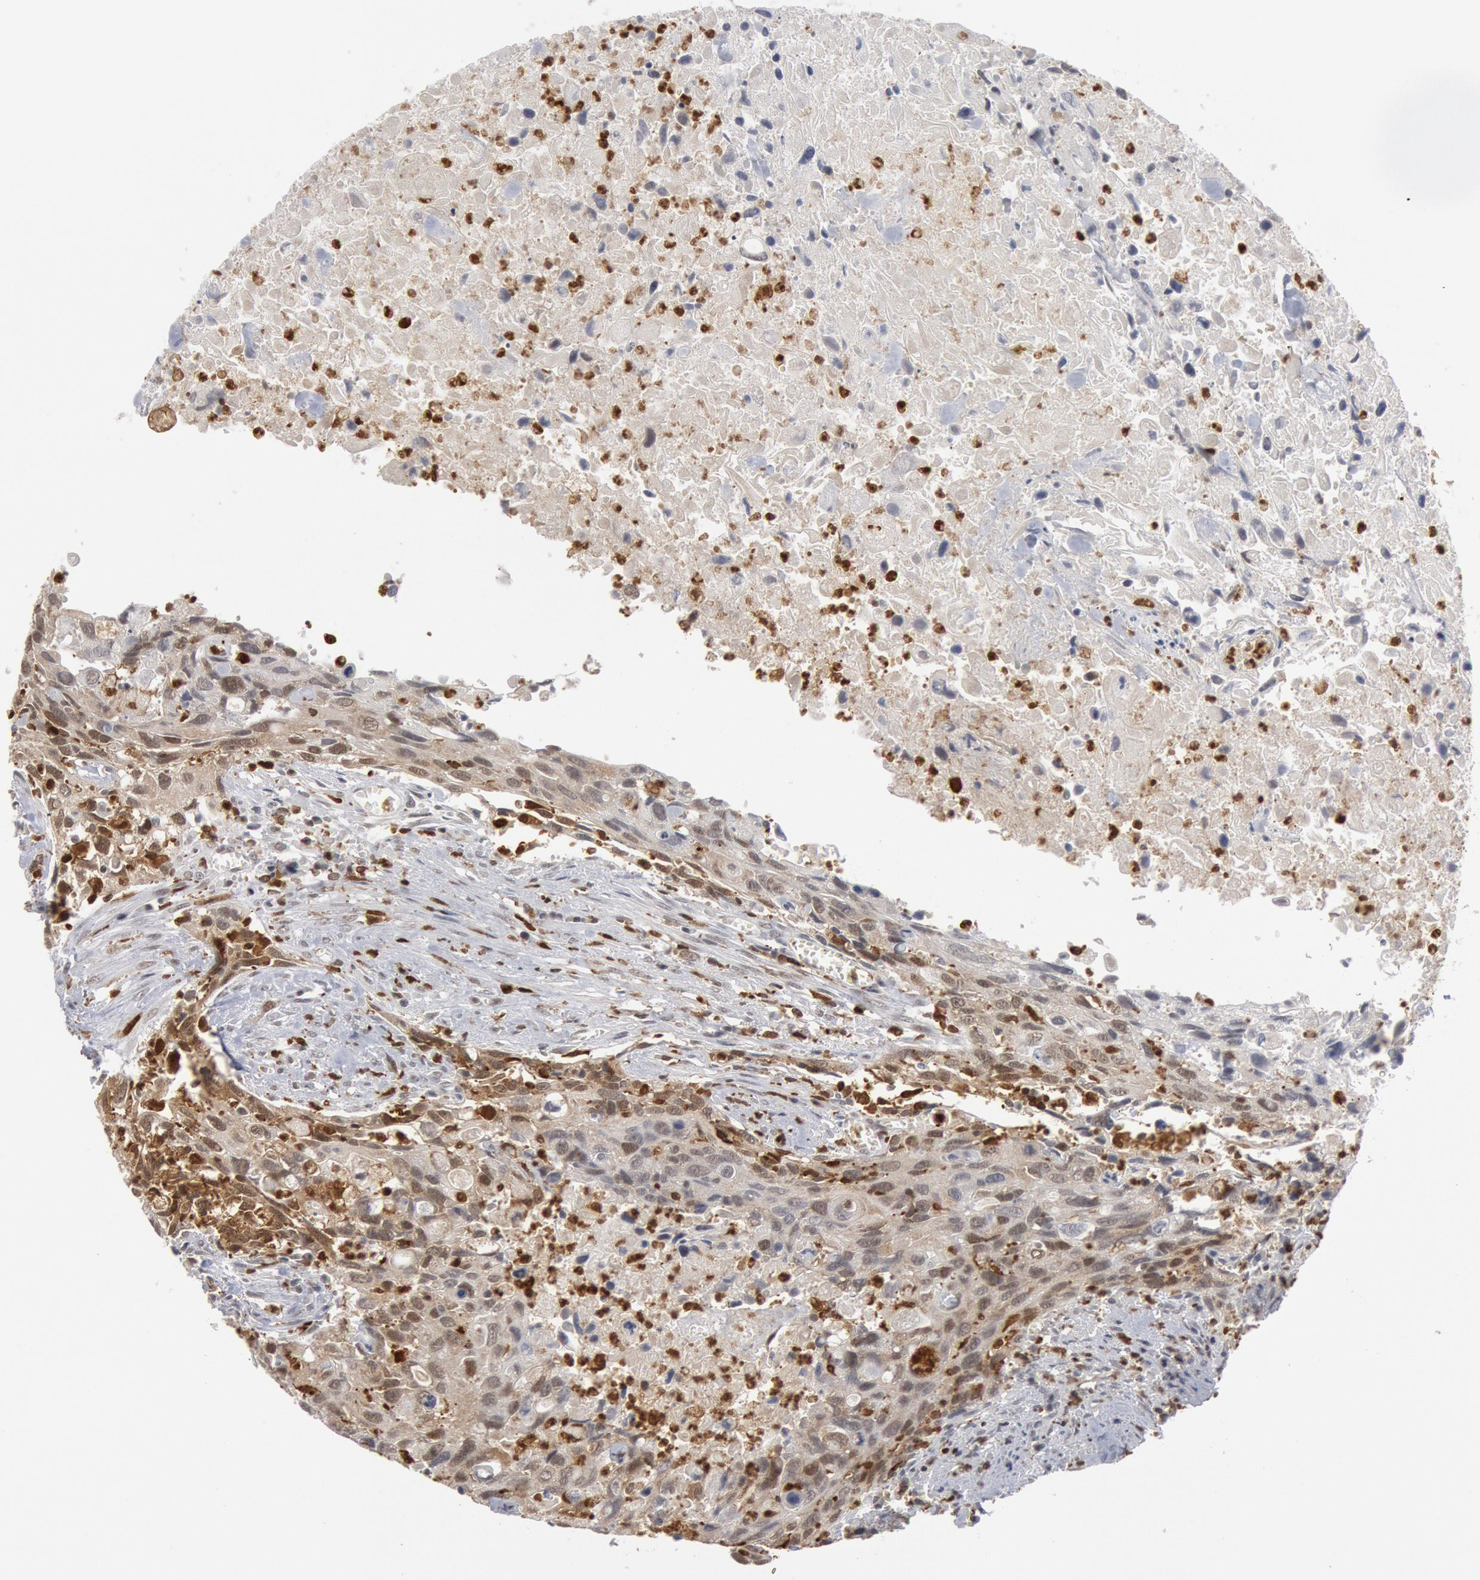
{"staining": {"intensity": "weak", "quantity": ">75%", "location": "cytoplasmic/membranous,nuclear"}, "tissue": "urothelial cancer", "cell_type": "Tumor cells", "image_type": "cancer", "snomed": [{"axis": "morphology", "description": "Urothelial carcinoma, High grade"}, {"axis": "topography", "description": "Urinary bladder"}], "caption": "An immunohistochemistry image of neoplastic tissue is shown. Protein staining in brown highlights weak cytoplasmic/membranous and nuclear positivity in urothelial carcinoma (high-grade) within tumor cells.", "gene": "PTPN6", "patient": {"sex": "male", "age": 71}}